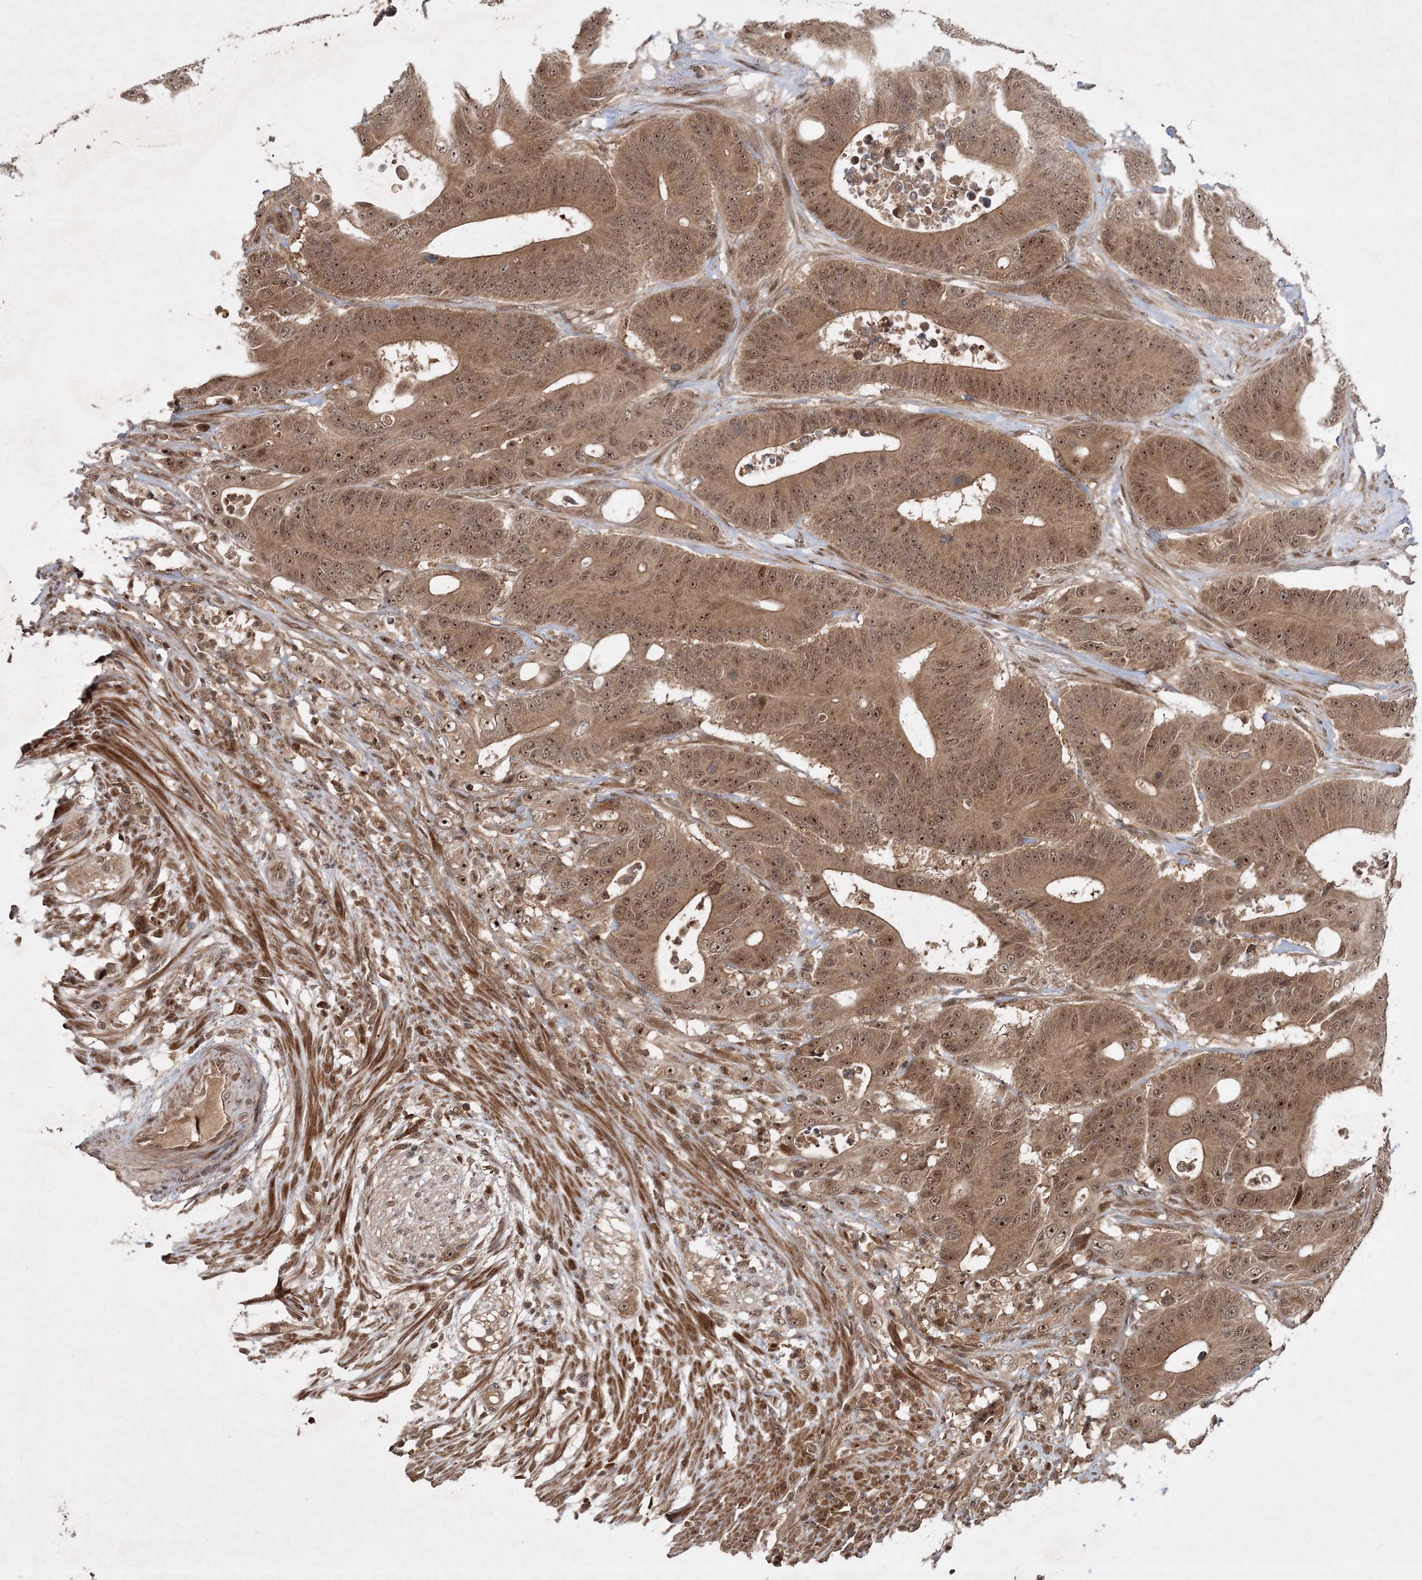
{"staining": {"intensity": "moderate", "quantity": ">75%", "location": "cytoplasmic/membranous,nuclear"}, "tissue": "colorectal cancer", "cell_type": "Tumor cells", "image_type": "cancer", "snomed": [{"axis": "morphology", "description": "Adenocarcinoma, NOS"}, {"axis": "topography", "description": "Colon"}], "caption": "There is medium levels of moderate cytoplasmic/membranous and nuclear positivity in tumor cells of colorectal adenocarcinoma, as demonstrated by immunohistochemical staining (brown color).", "gene": "UBR3", "patient": {"sex": "male", "age": 83}}